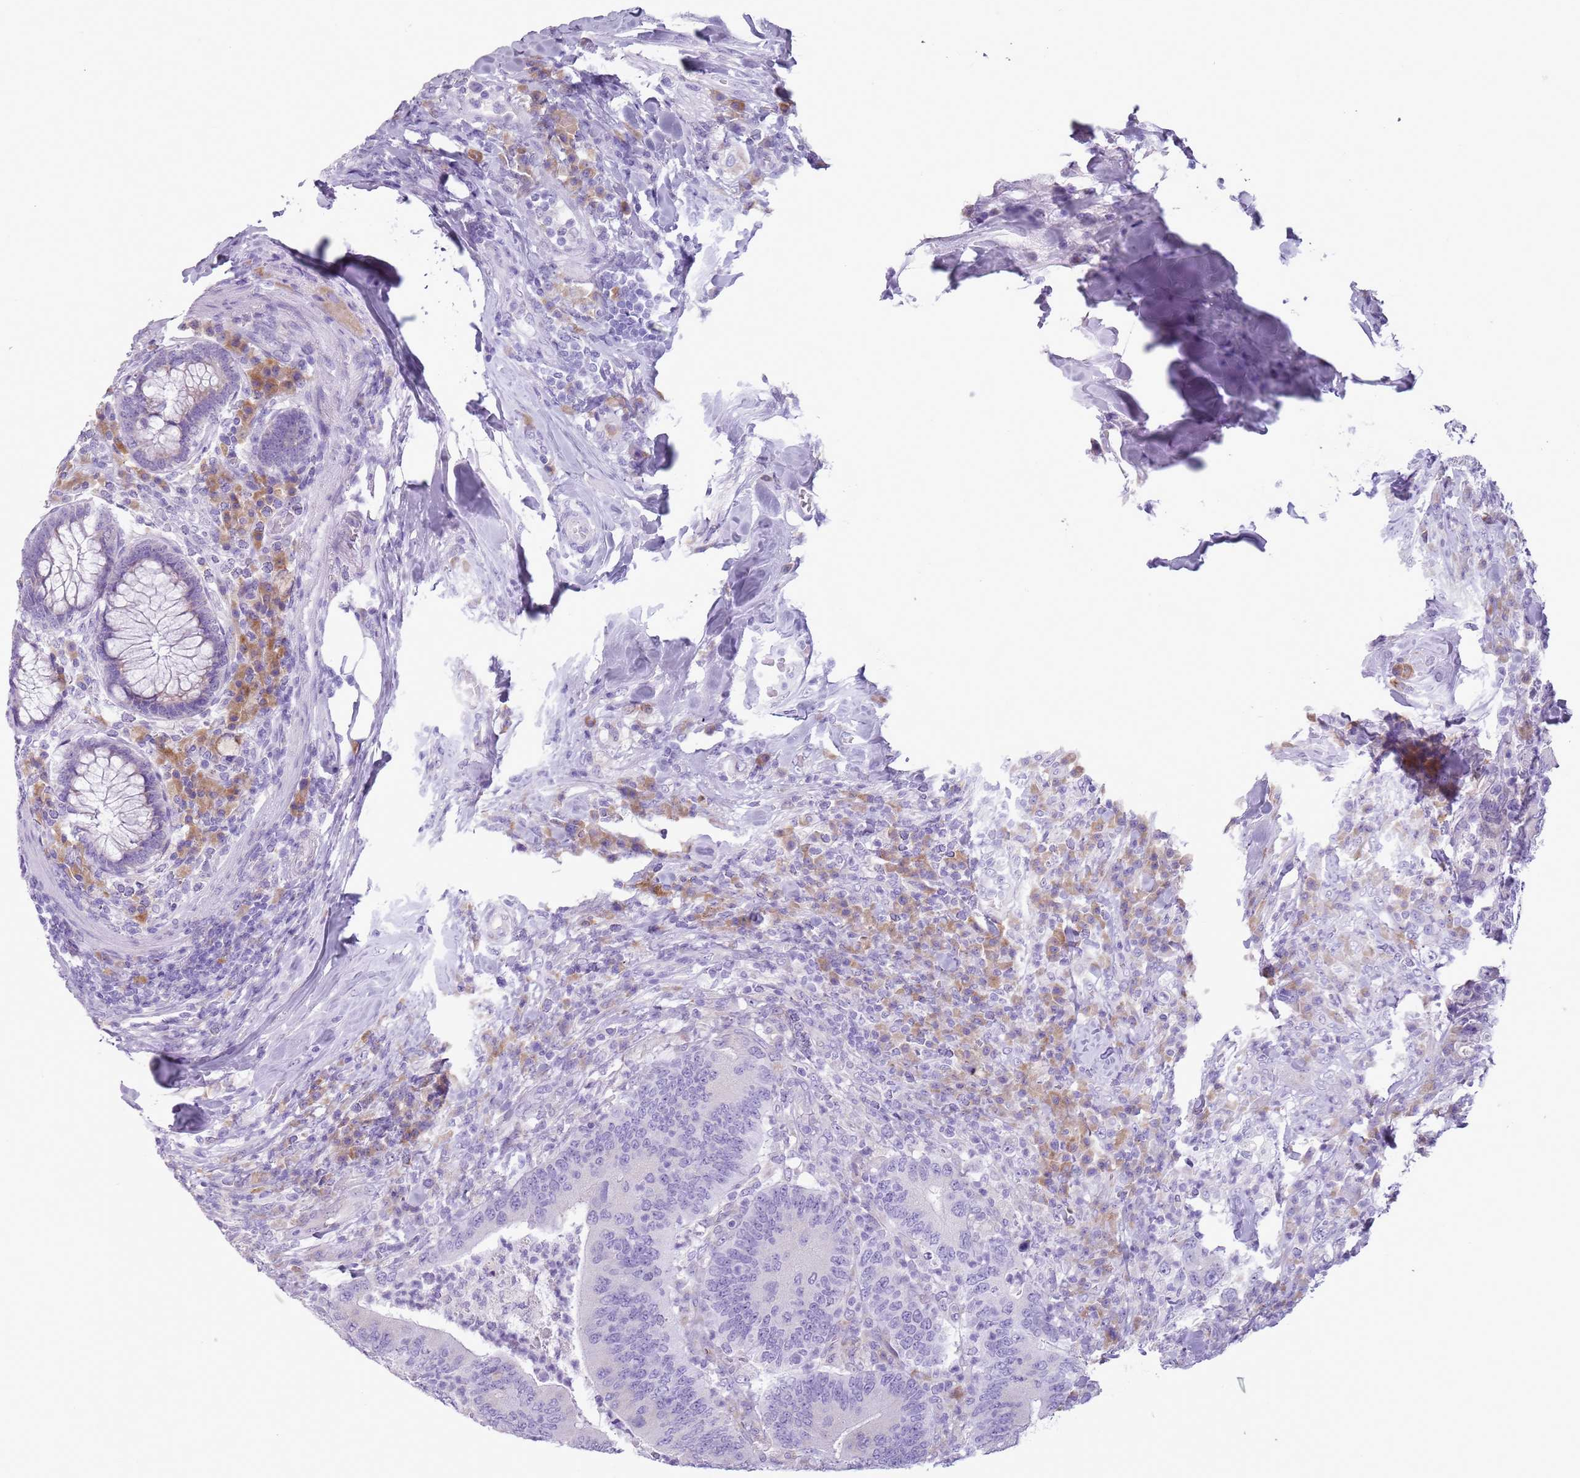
{"staining": {"intensity": "negative", "quantity": "none", "location": "none"}, "tissue": "colorectal cancer", "cell_type": "Tumor cells", "image_type": "cancer", "snomed": [{"axis": "morphology", "description": "Adenocarcinoma, NOS"}, {"axis": "topography", "description": "Colon"}], "caption": "Micrograph shows no protein expression in tumor cells of colorectal adenocarcinoma tissue.", "gene": "HYOU1", "patient": {"sex": "female", "age": 66}}